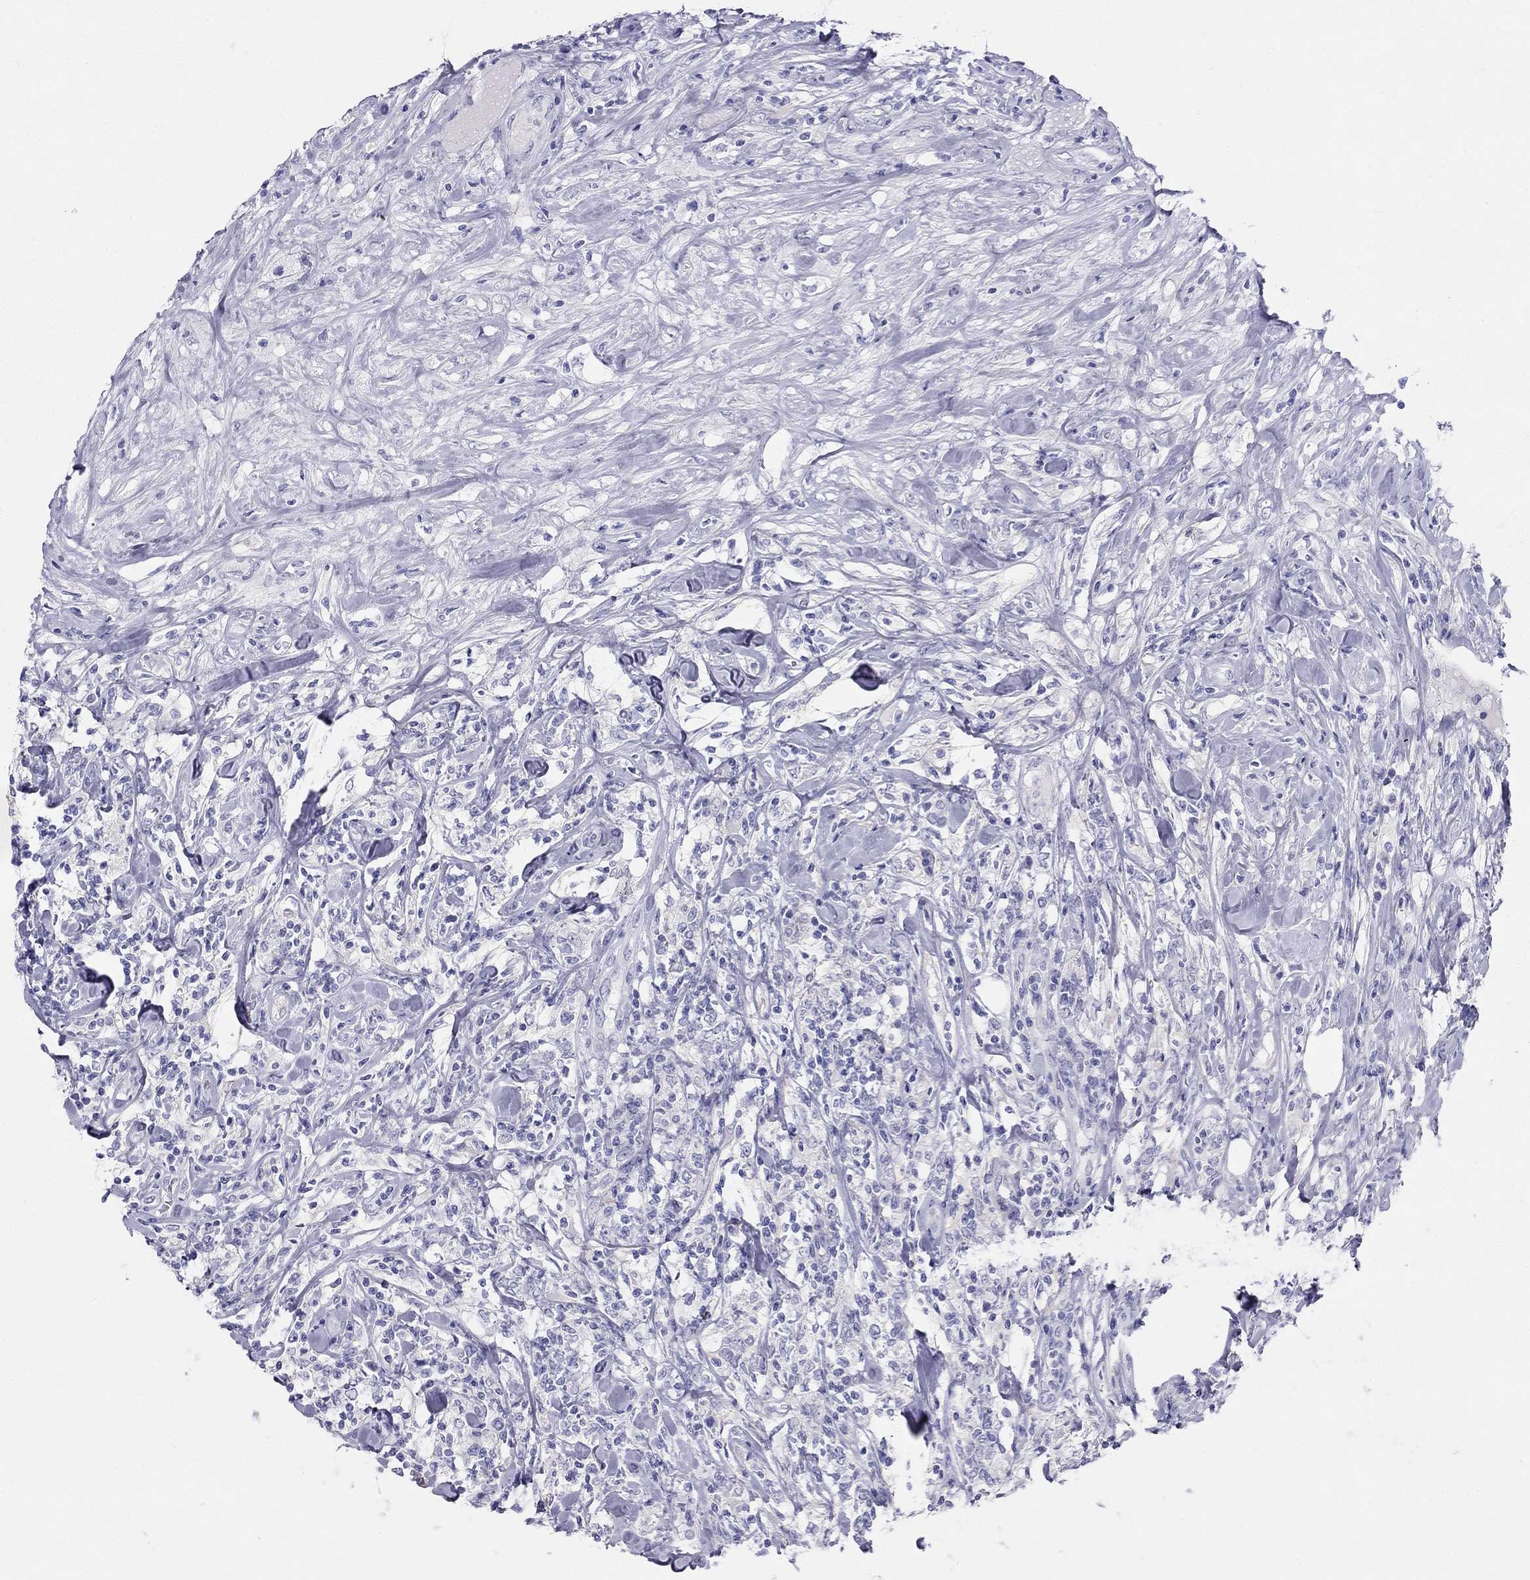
{"staining": {"intensity": "negative", "quantity": "none", "location": "none"}, "tissue": "lymphoma", "cell_type": "Tumor cells", "image_type": "cancer", "snomed": [{"axis": "morphology", "description": "Malignant lymphoma, non-Hodgkin's type, High grade"}, {"axis": "topography", "description": "Lymph node"}], "caption": "High magnification brightfield microscopy of high-grade malignant lymphoma, non-Hodgkin's type stained with DAB (3,3'-diaminobenzidine) (brown) and counterstained with hematoxylin (blue): tumor cells show no significant expression.", "gene": "RFLNA", "patient": {"sex": "female", "age": 84}}